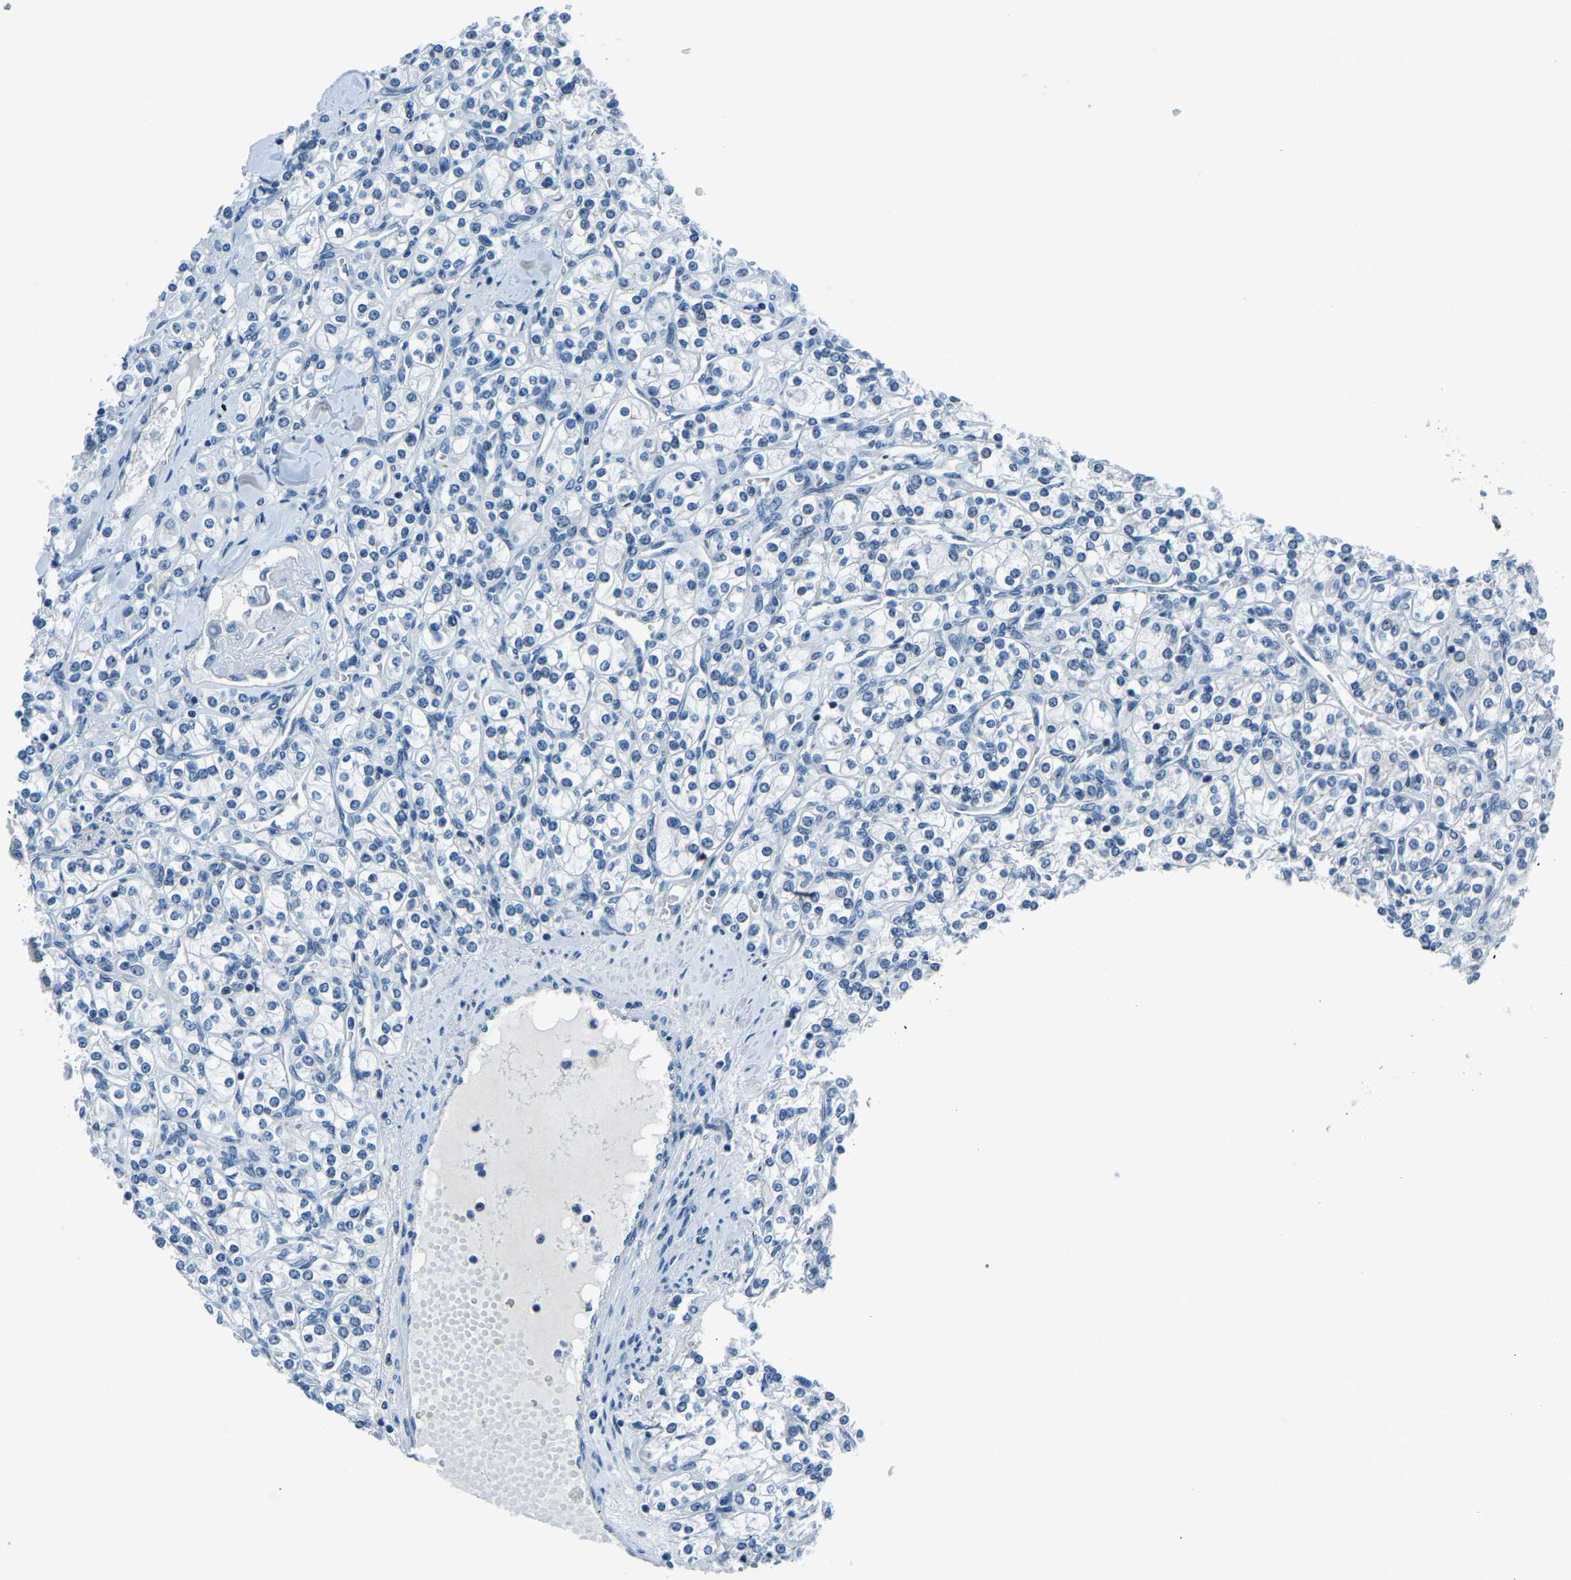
{"staining": {"intensity": "negative", "quantity": "none", "location": "none"}, "tissue": "renal cancer", "cell_type": "Tumor cells", "image_type": "cancer", "snomed": [{"axis": "morphology", "description": "Adenocarcinoma, NOS"}, {"axis": "topography", "description": "Kidney"}], "caption": "Tumor cells are negative for brown protein staining in renal cancer.", "gene": "RRP1", "patient": {"sex": "male", "age": 77}}